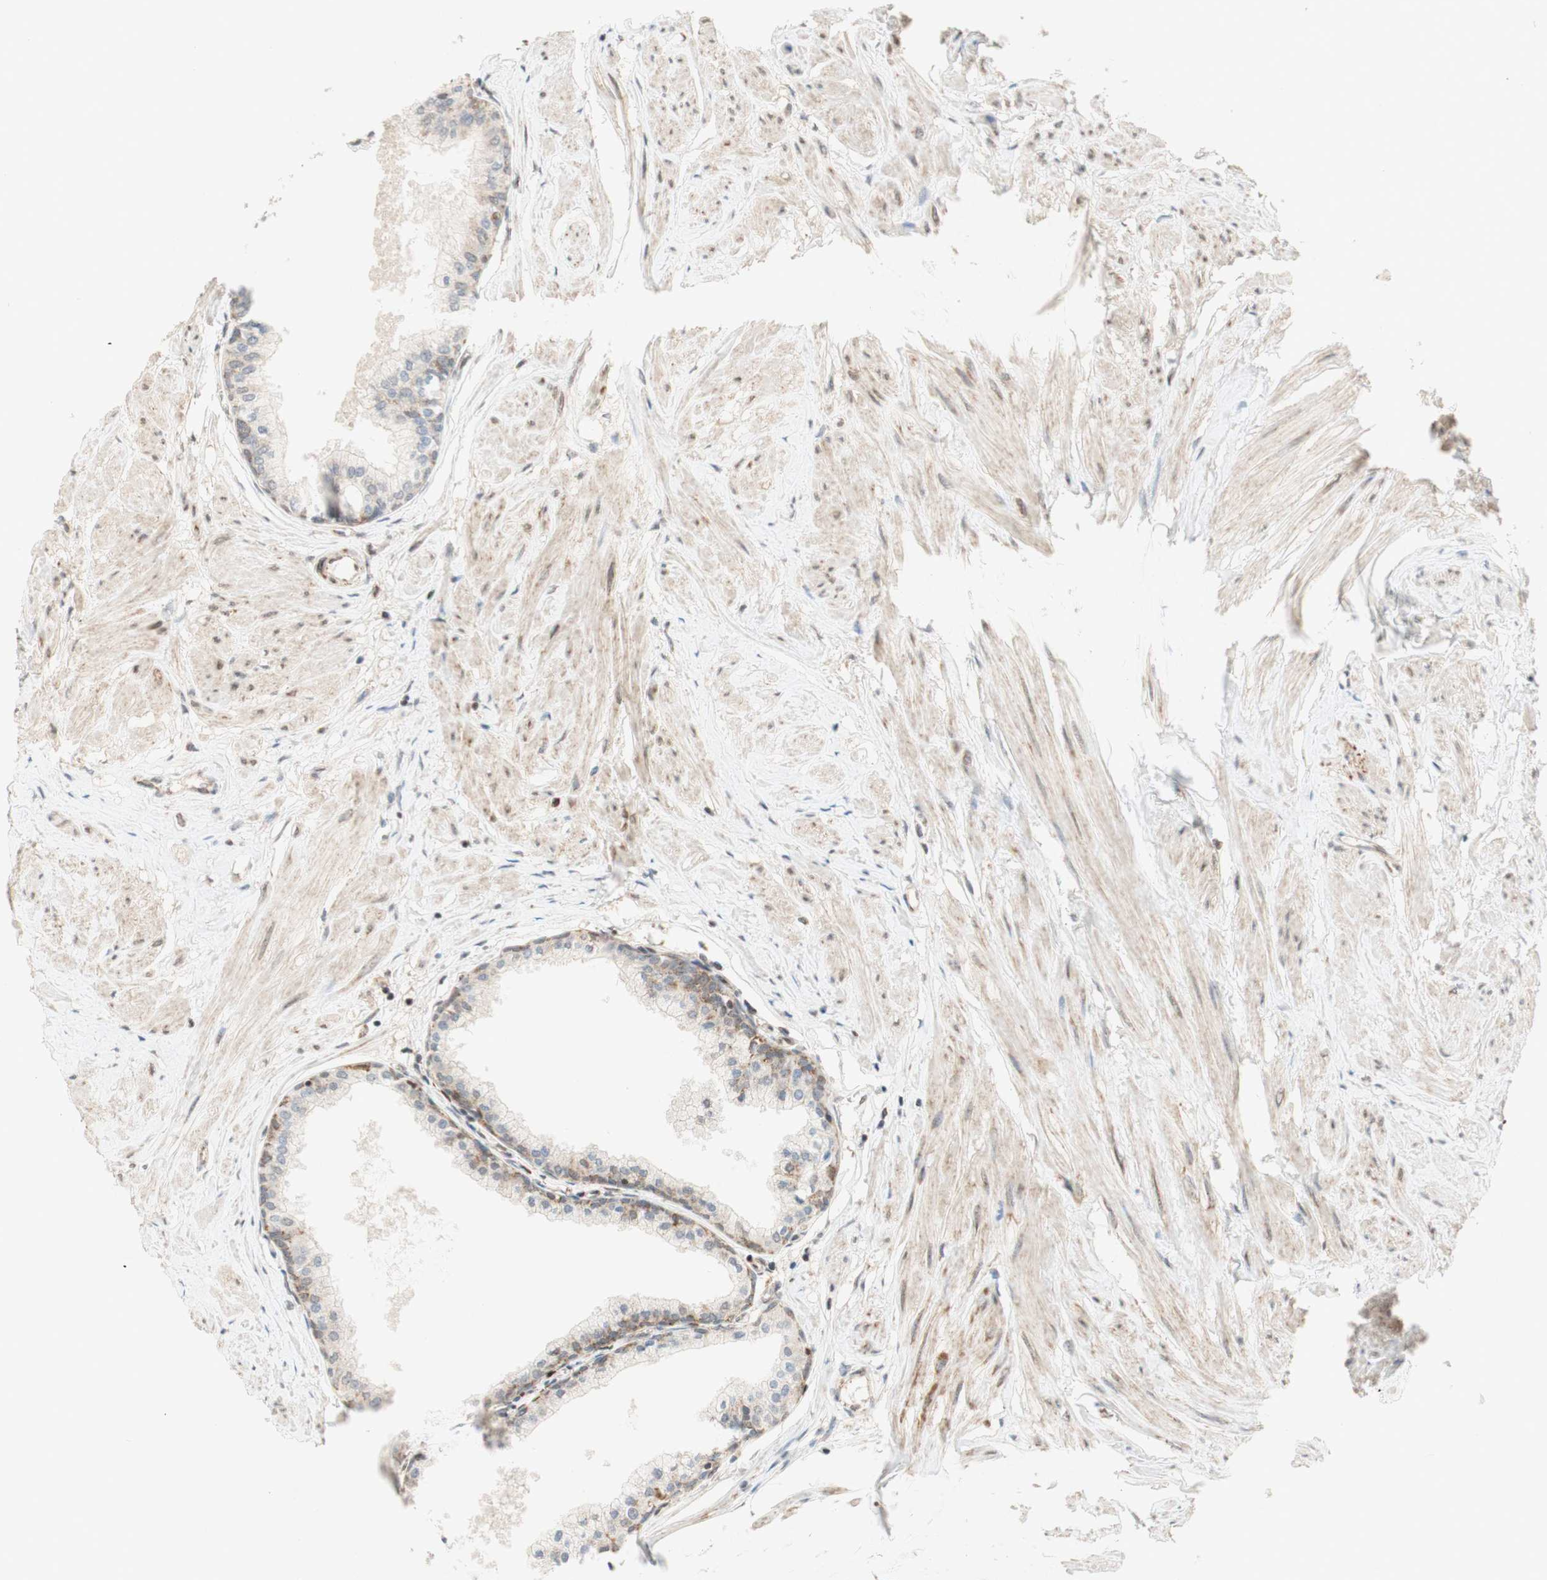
{"staining": {"intensity": "weak", "quantity": "25%-75%", "location": "cytoplasmic/membranous"}, "tissue": "prostate", "cell_type": "Glandular cells", "image_type": "normal", "snomed": [{"axis": "morphology", "description": "Normal tissue, NOS"}, {"axis": "topography", "description": "Prostate"}, {"axis": "topography", "description": "Seminal veicle"}], "caption": "The photomicrograph exhibits staining of normal prostate, revealing weak cytoplasmic/membranous protein staining (brown color) within glandular cells. (Stains: DAB (3,3'-diaminobenzidine) in brown, nuclei in blue, Microscopy: brightfield microscopy at high magnification).", "gene": "DNMT3A", "patient": {"sex": "male", "age": 60}}